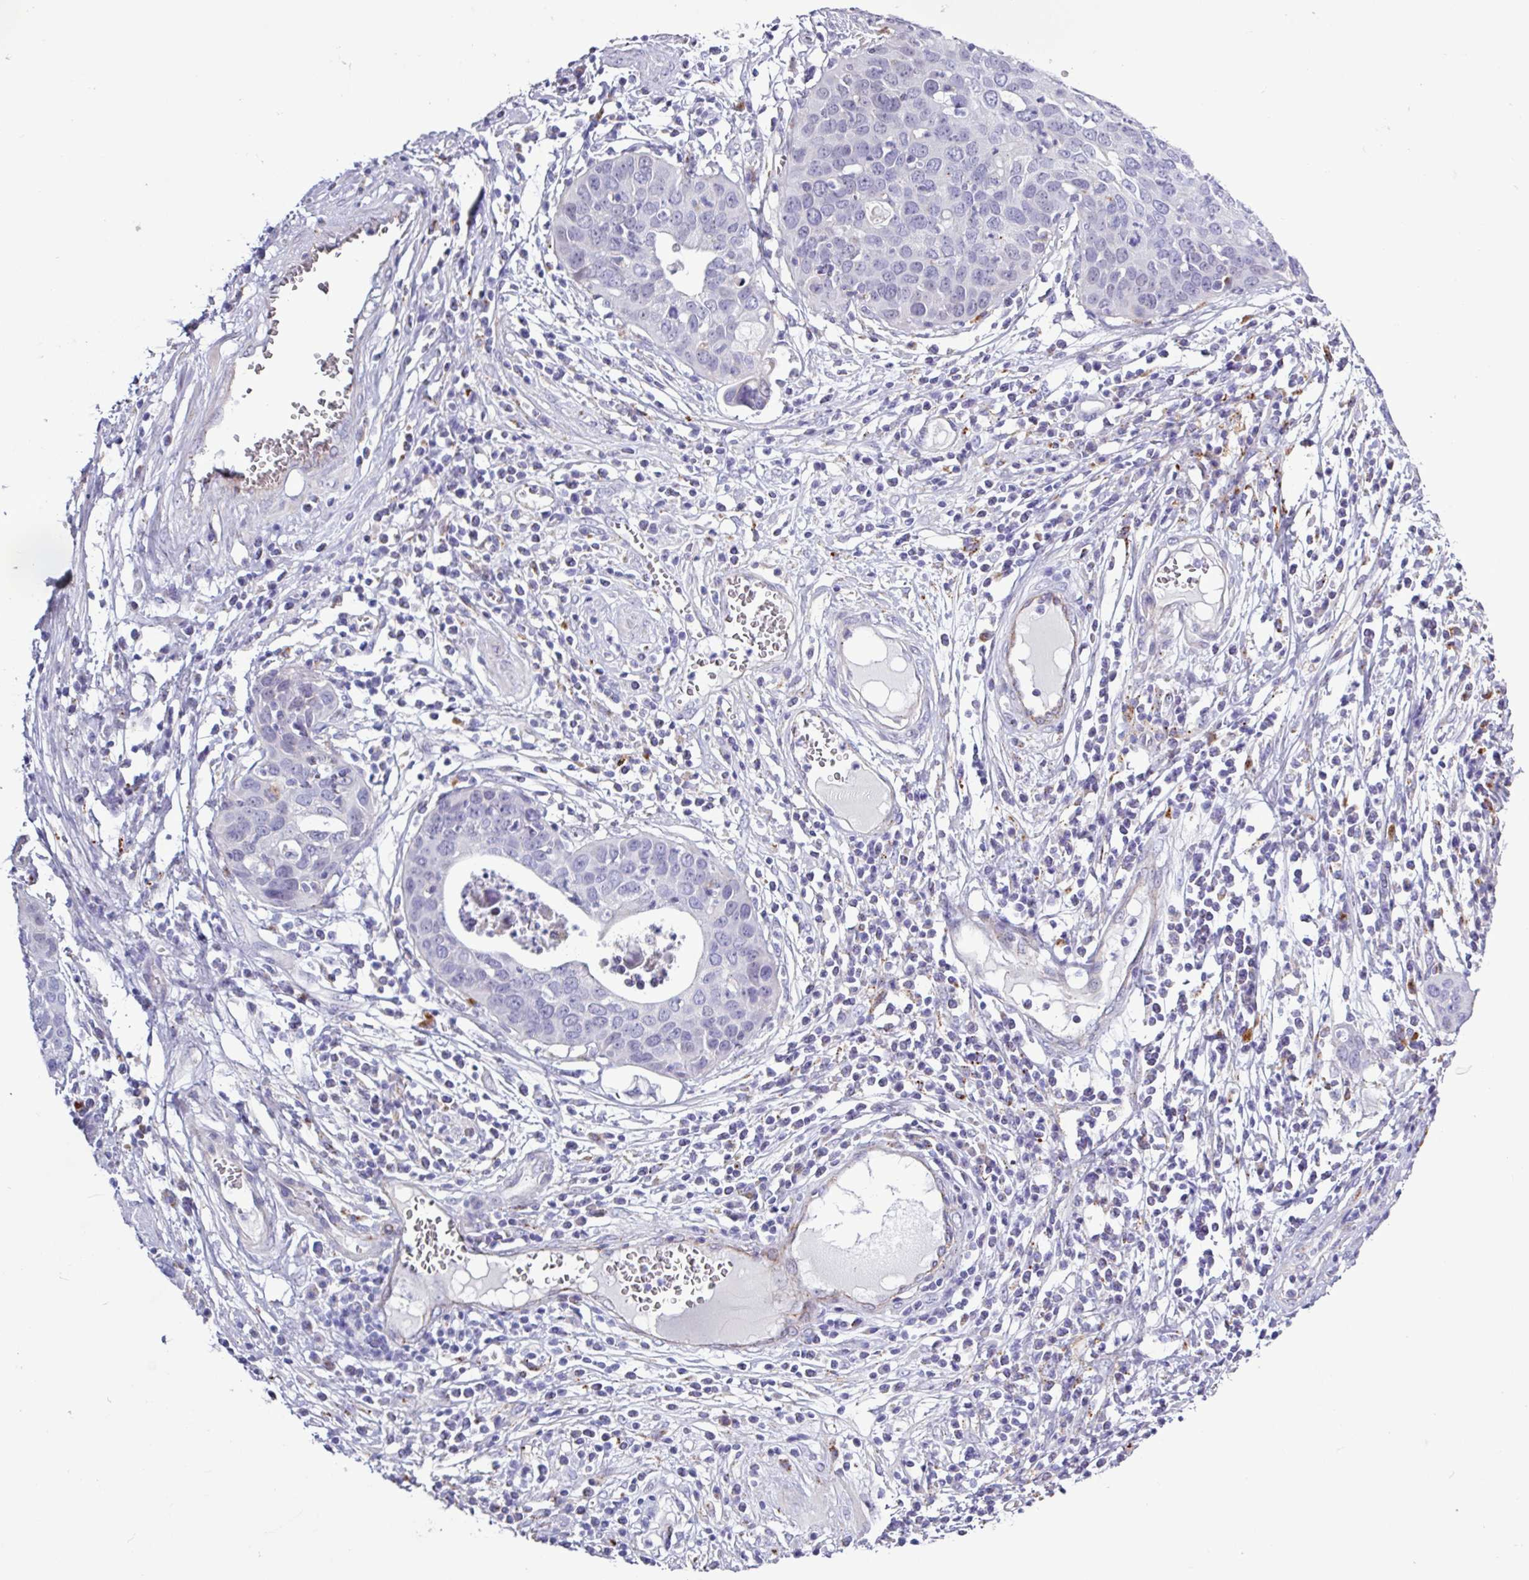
{"staining": {"intensity": "negative", "quantity": "none", "location": "none"}, "tissue": "cervical cancer", "cell_type": "Tumor cells", "image_type": "cancer", "snomed": [{"axis": "morphology", "description": "Squamous cell carcinoma, NOS"}, {"axis": "topography", "description": "Cervix"}], "caption": "The image exhibits no significant expression in tumor cells of cervical cancer (squamous cell carcinoma).", "gene": "AMIGO2", "patient": {"sex": "female", "age": 36}}